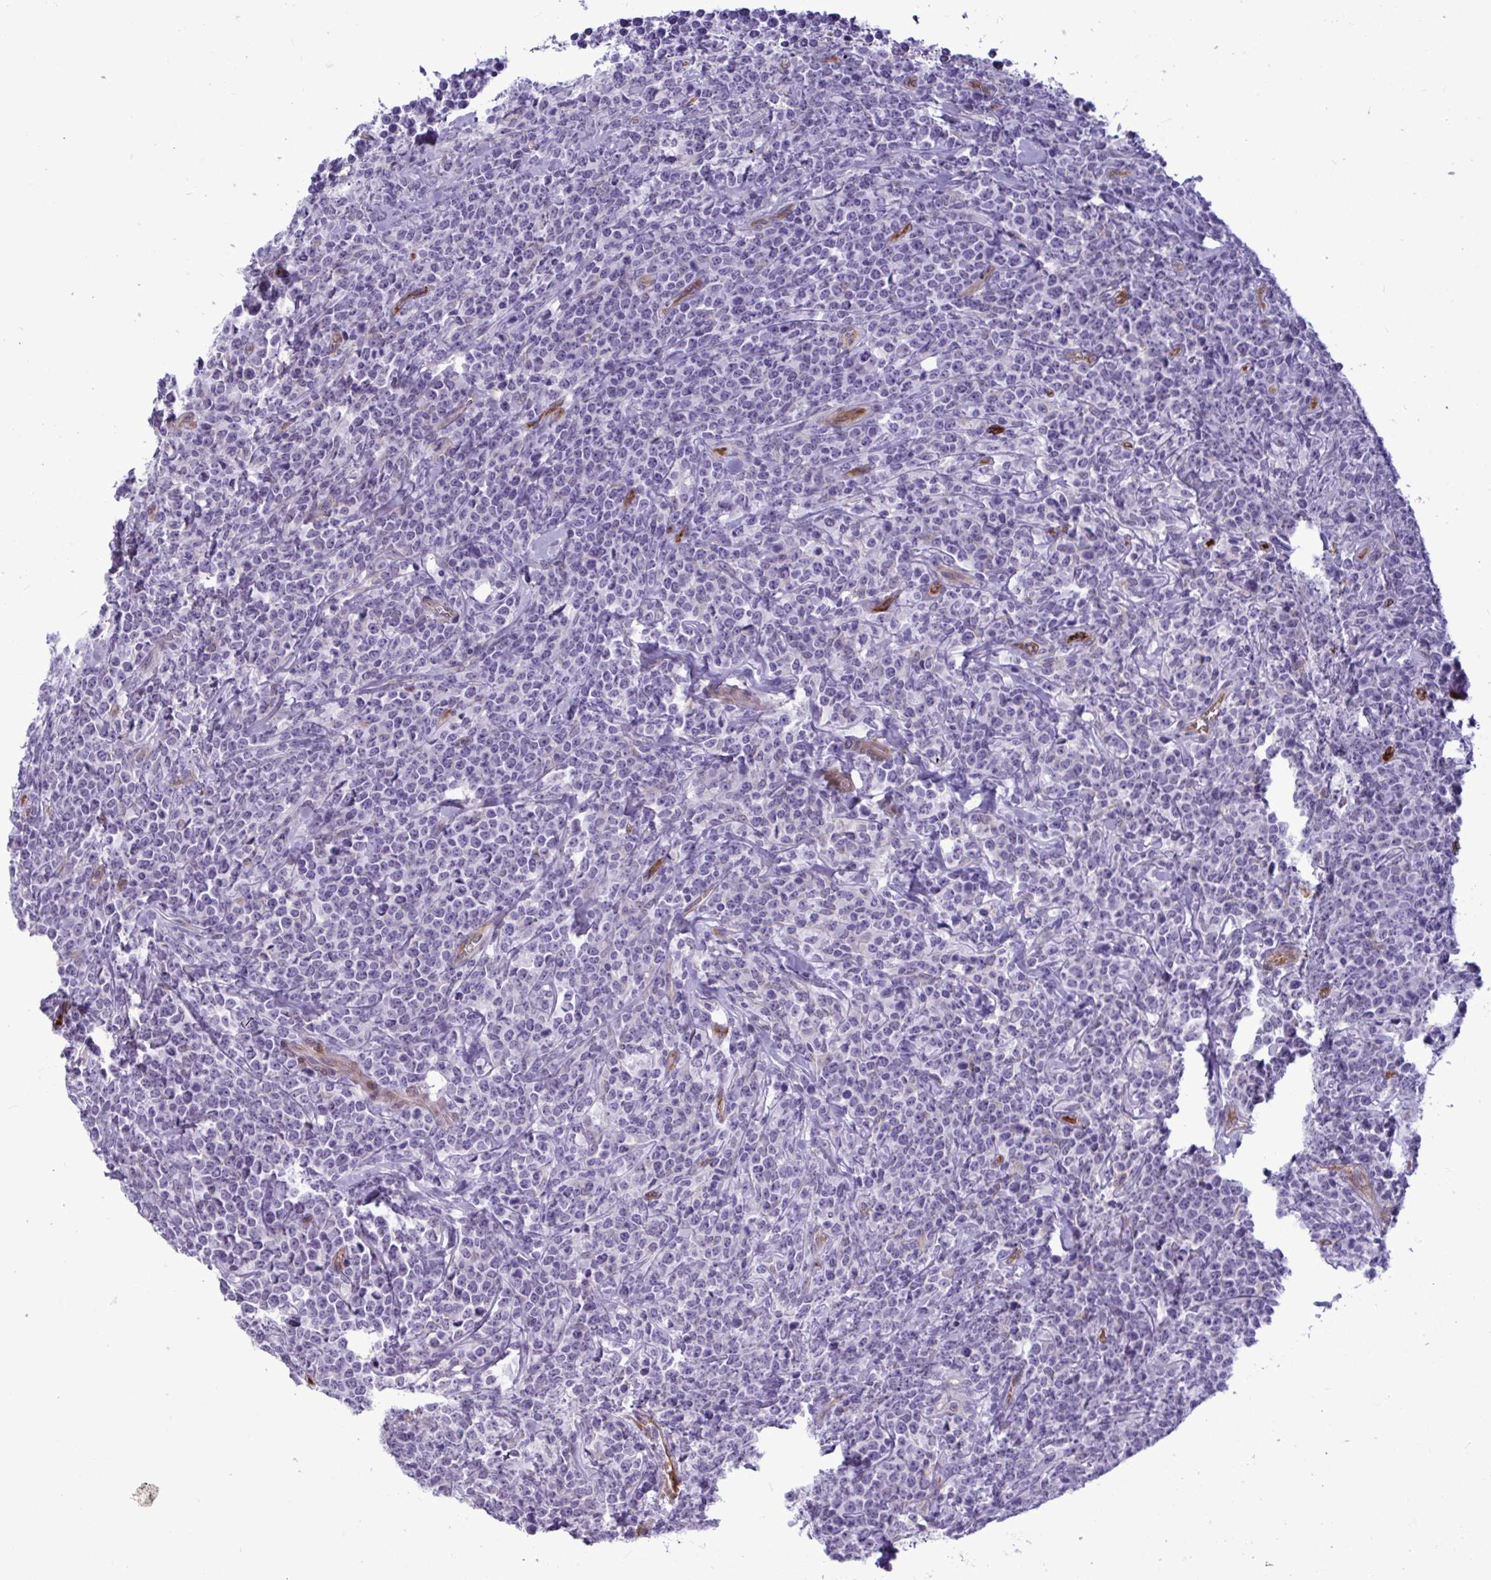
{"staining": {"intensity": "negative", "quantity": "none", "location": "none"}, "tissue": "lymphoma", "cell_type": "Tumor cells", "image_type": "cancer", "snomed": [{"axis": "morphology", "description": "Malignant lymphoma, non-Hodgkin's type, High grade"}, {"axis": "topography", "description": "Small intestine"}], "caption": "IHC of human lymphoma demonstrates no positivity in tumor cells. (Stains: DAB immunohistochemistry (IHC) with hematoxylin counter stain, Microscopy: brightfield microscopy at high magnification).", "gene": "EML1", "patient": {"sex": "female", "age": 56}}